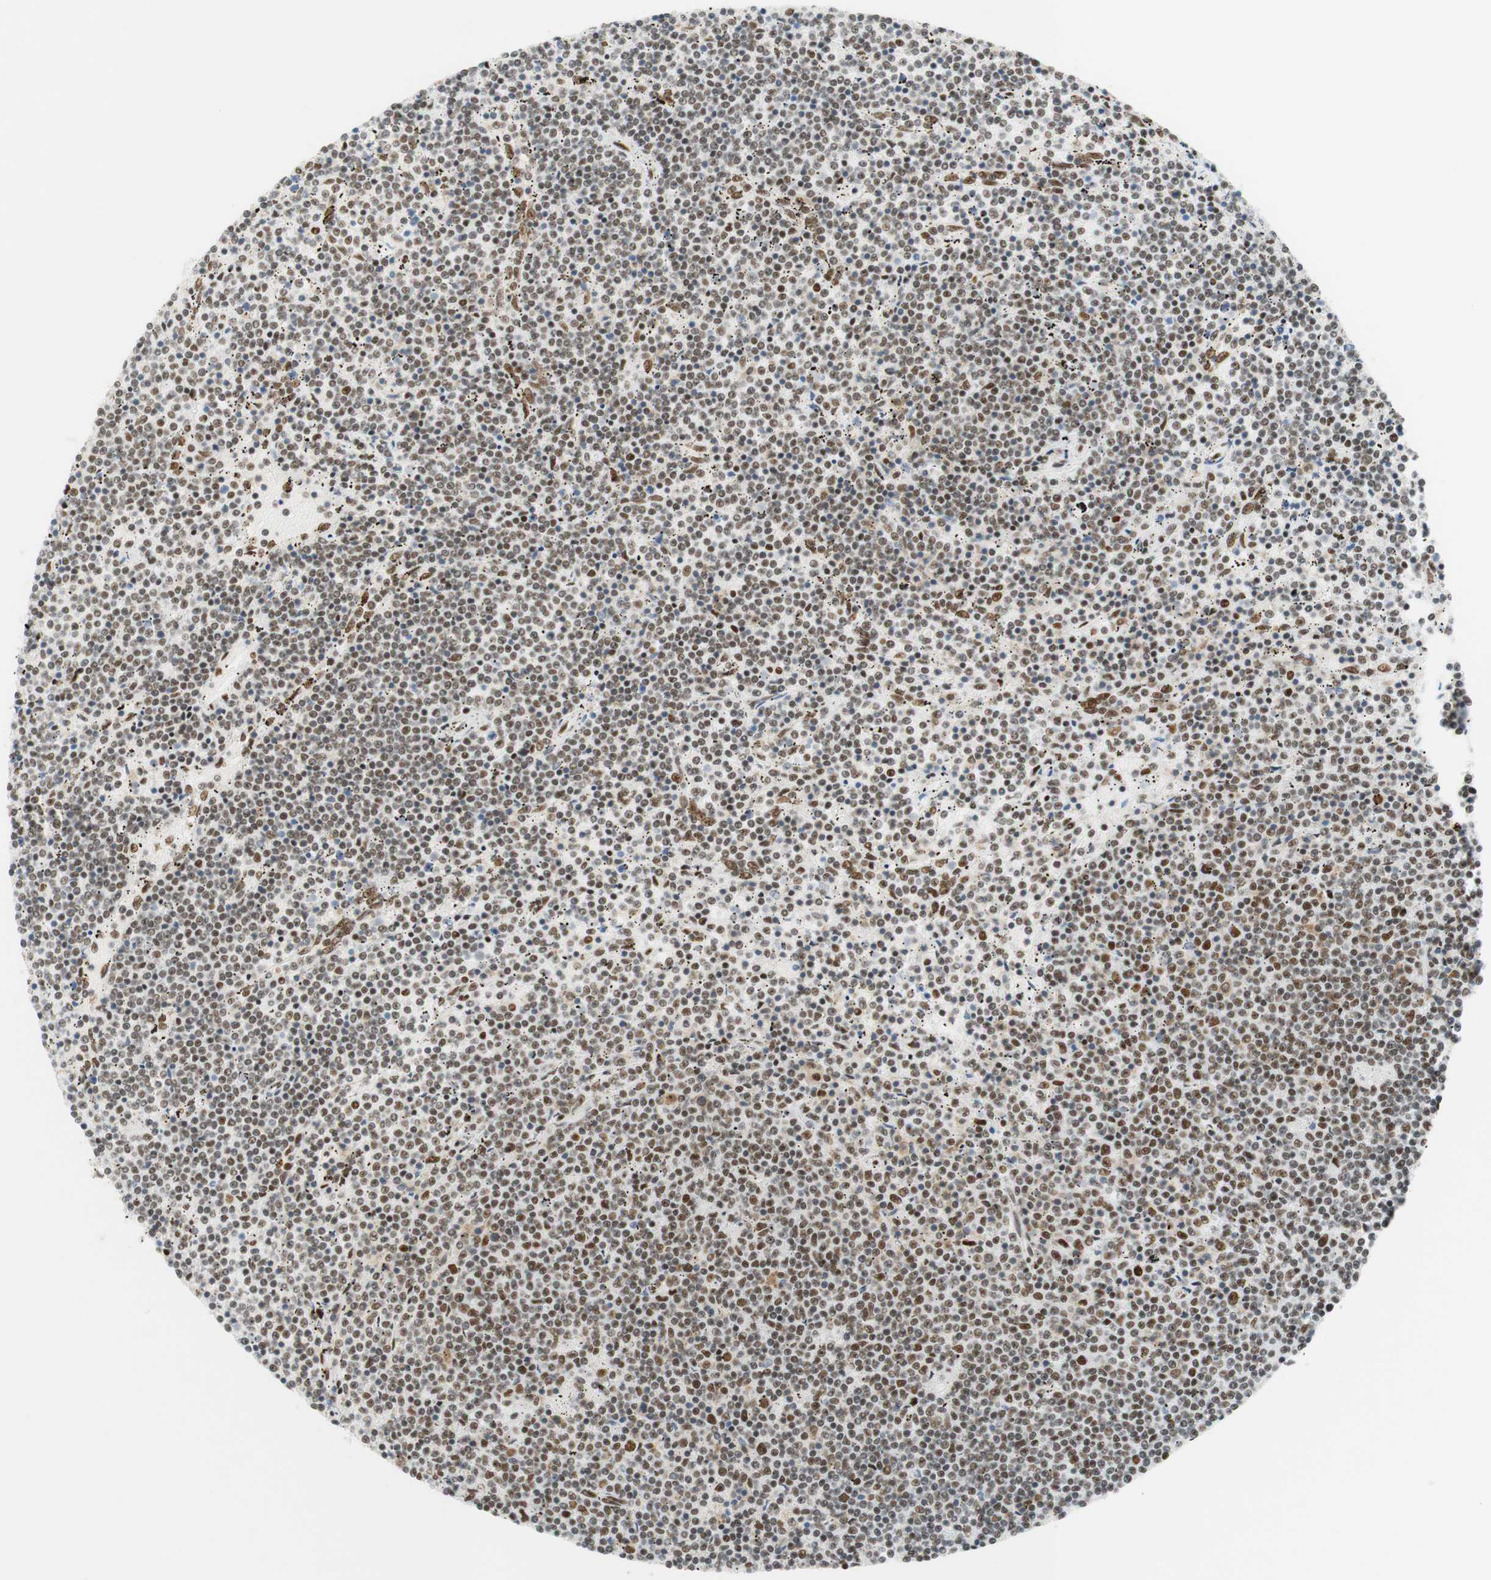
{"staining": {"intensity": "strong", "quantity": "25%-75%", "location": "nuclear"}, "tissue": "lymphoma", "cell_type": "Tumor cells", "image_type": "cancer", "snomed": [{"axis": "morphology", "description": "Malignant lymphoma, non-Hodgkin's type, Low grade"}, {"axis": "topography", "description": "Spleen"}], "caption": "IHC image of lymphoma stained for a protein (brown), which demonstrates high levels of strong nuclear positivity in approximately 25%-75% of tumor cells.", "gene": "RNF20", "patient": {"sex": "female", "age": 50}}